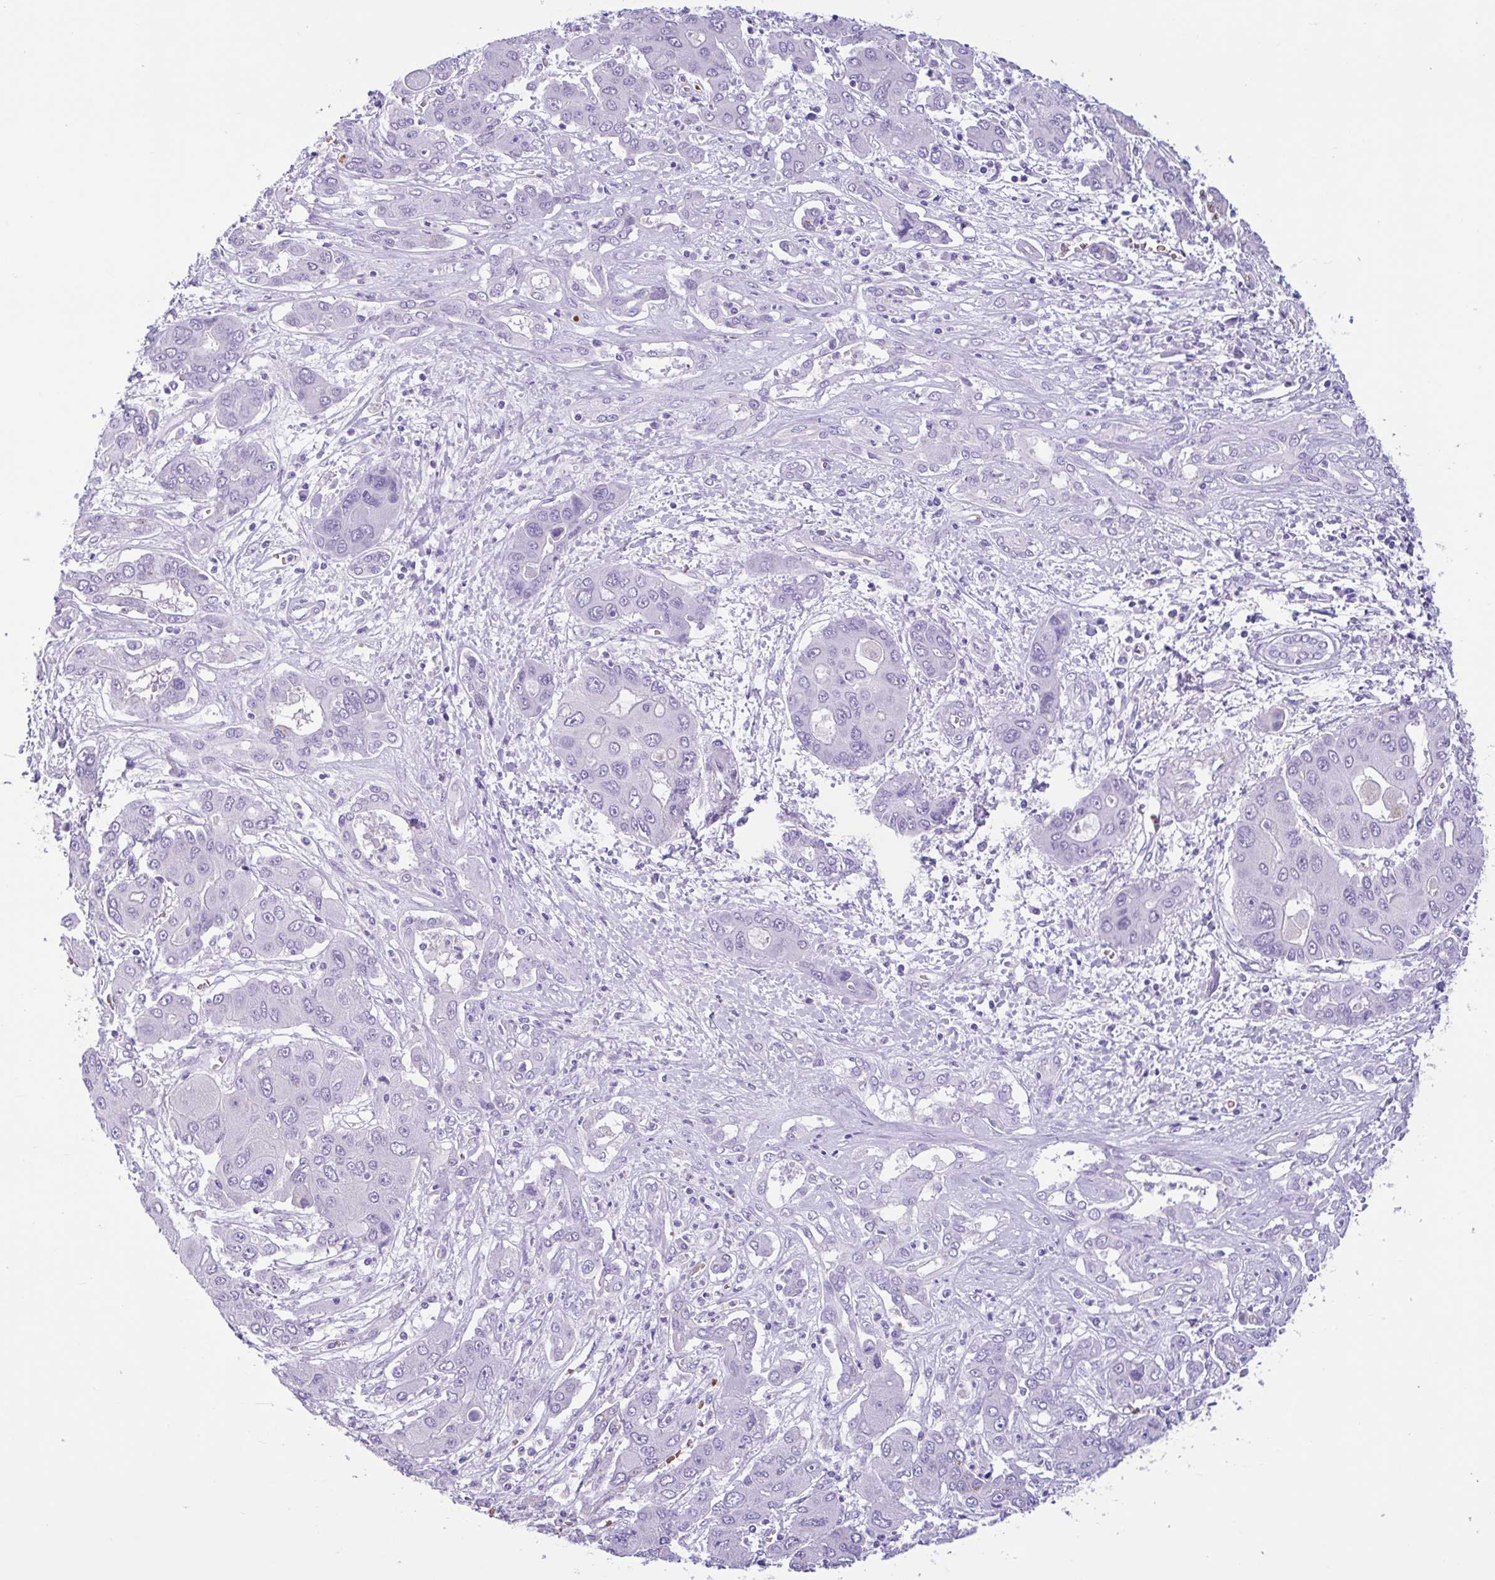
{"staining": {"intensity": "negative", "quantity": "none", "location": "none"}, "tissue": "liver cancer", "cell_type": "Tumor cells", "image_type": "cancer", "snomed": [{"axis": "morphology", "description": "Cholangiocarcinoma"}, {"axis": "topography", "description": "Liver"}], "caption": "There is no significant expression in tumor cells of liver cancer.", "gene": "TMEM79", "patient": {"sex": "male", "age": 67}}